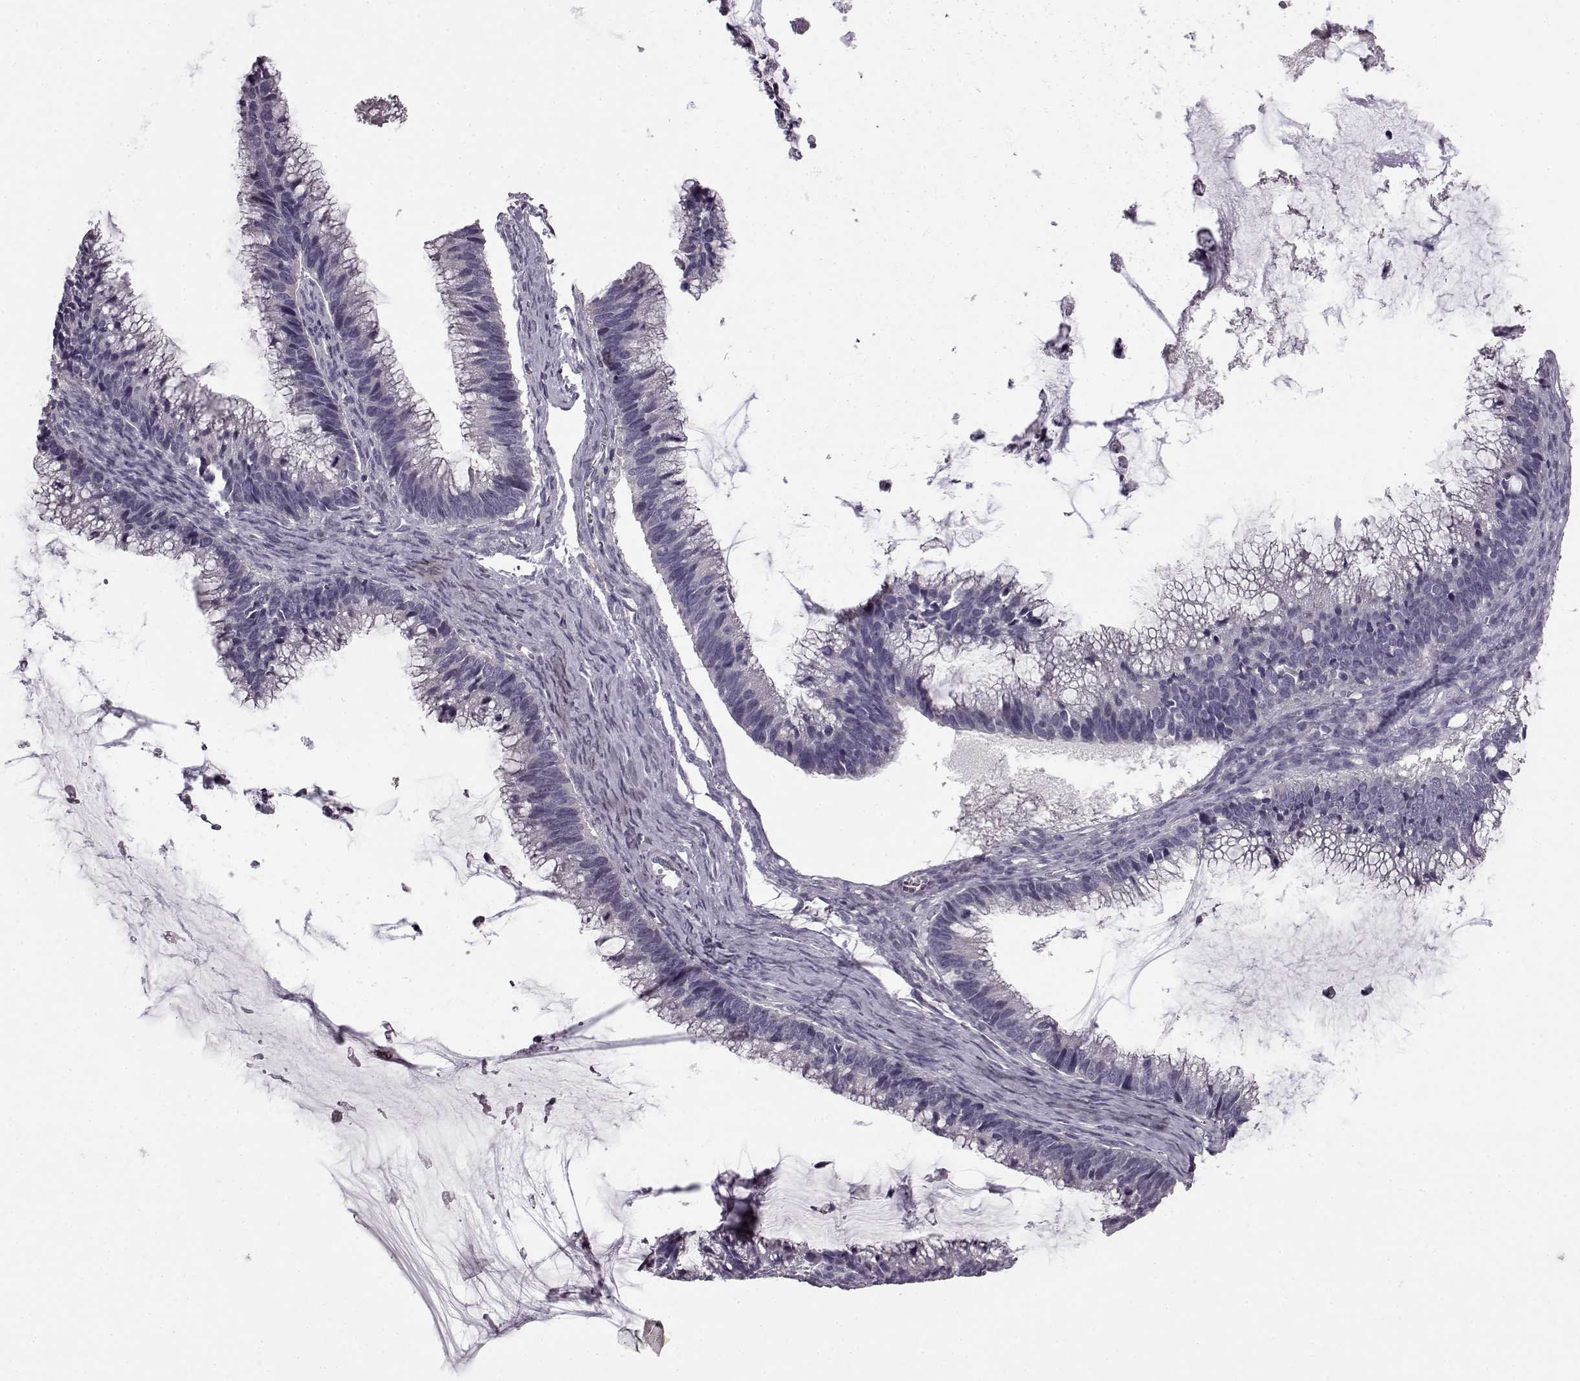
{"staining": {"intensity": "negative", "quantity": "none", "location": "none"}, "tissue": "ovarian cancer", "cell_type": "Tumor cells", "image_type": "cancer", "snomed": [{"axis": "morphology", "description": "Cystadenocarcinoma, mucinous, NOS"}, {"axis": "topography", "description": "Ovary"}], "caption": "This is a image of IHC staining of mucinous cystadenocarcinoma (ovarian), which shows no expression in tumor cells.", "gene": "LHB", "patient": {"sex": "female", "age": 38}}